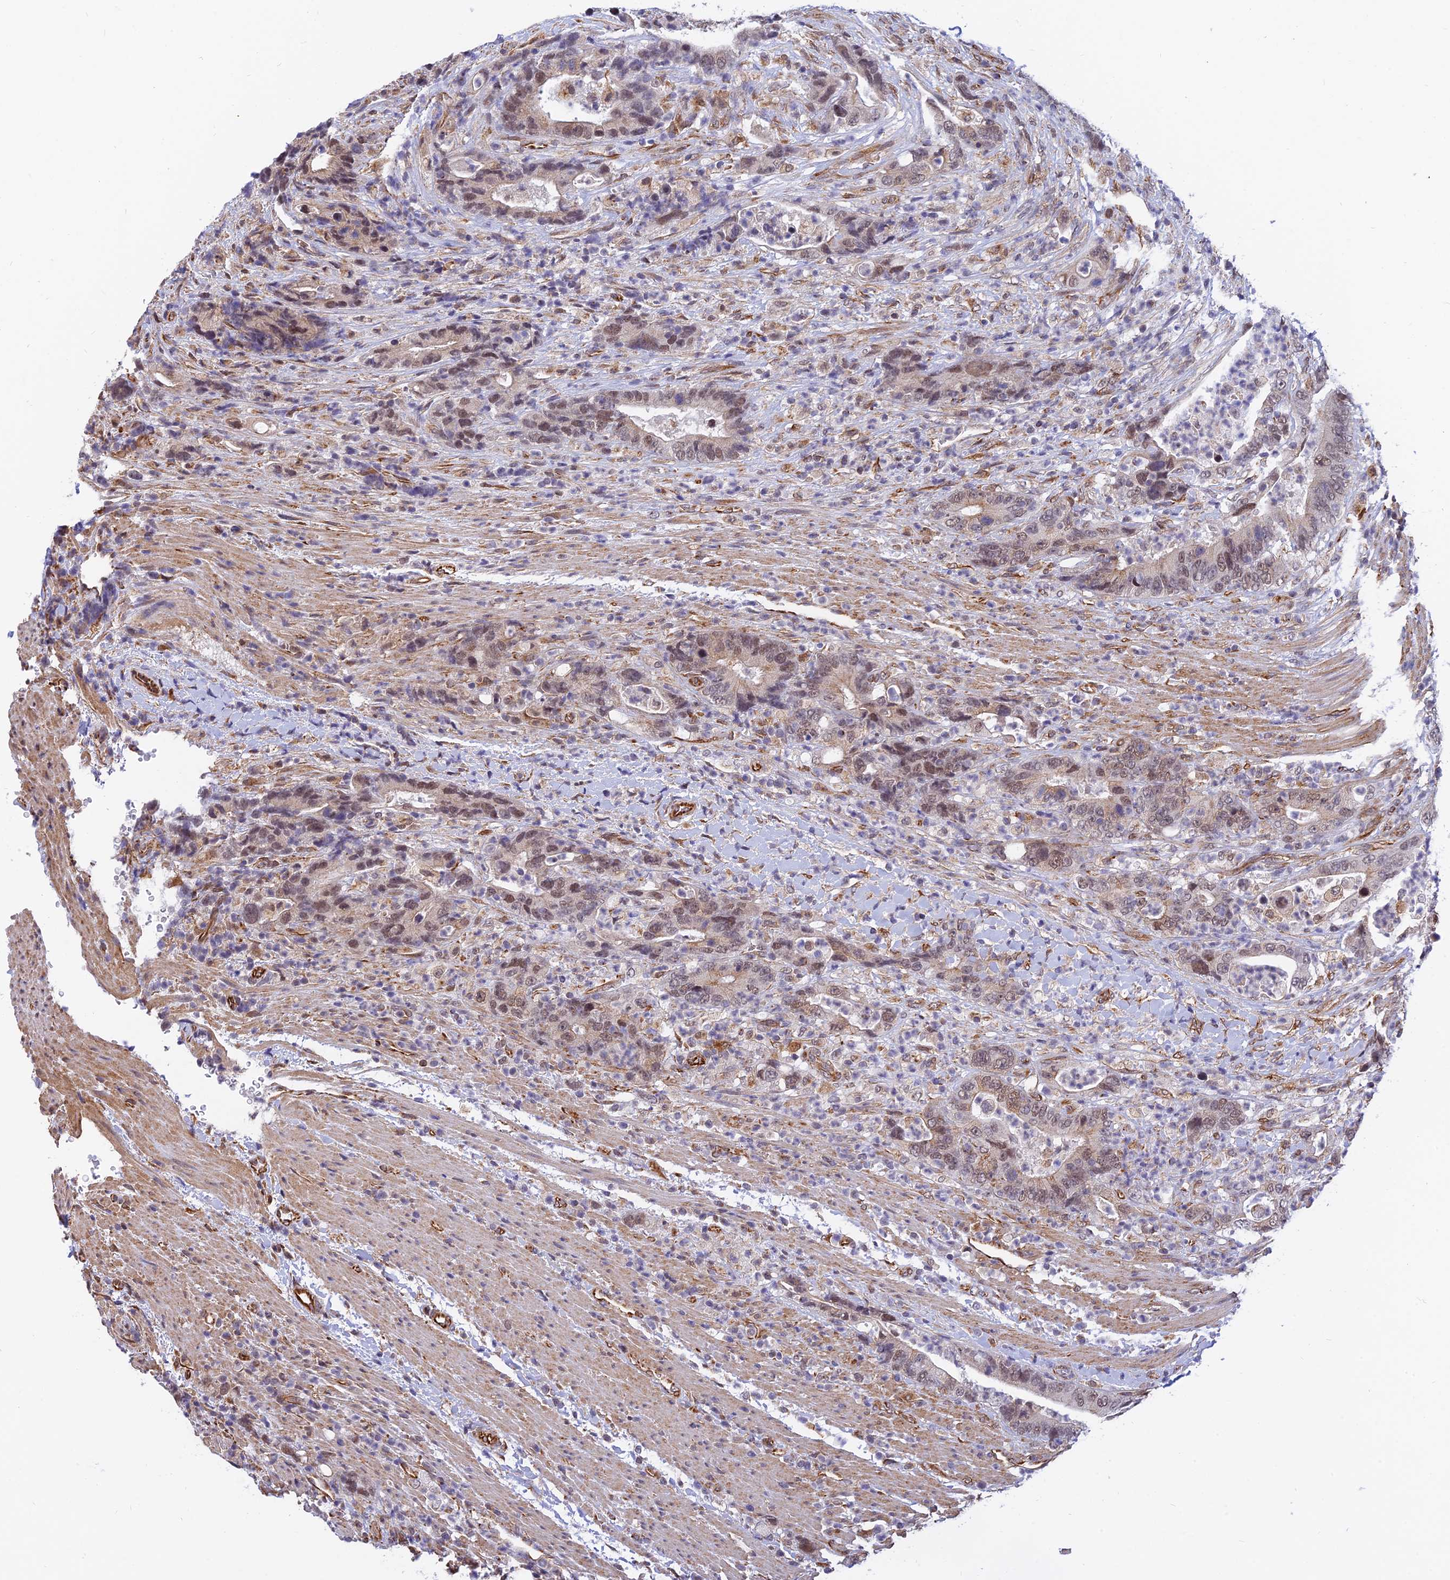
{"staining": {"intensity": "weak", "quantity": "25%-75%", "location": "nuclear"}, "tissue": "colorectal cancer", "cell_type": "Tumor cells", "image_type": "cancer", "snomed": [{"axis": "morphology", "description": "Adenocarcinoma, NOS"}, {"axis": "topography", "description": "Colon"}], "caption": "About 25%-75% of tumor cells in human adenocarcinoma (colorectal) reveal weak nuclear protein staining as visualized by brown immunohistochemical staining.", "gene": "PAGR1", "patient": {"sex": "female", "age": 75}}